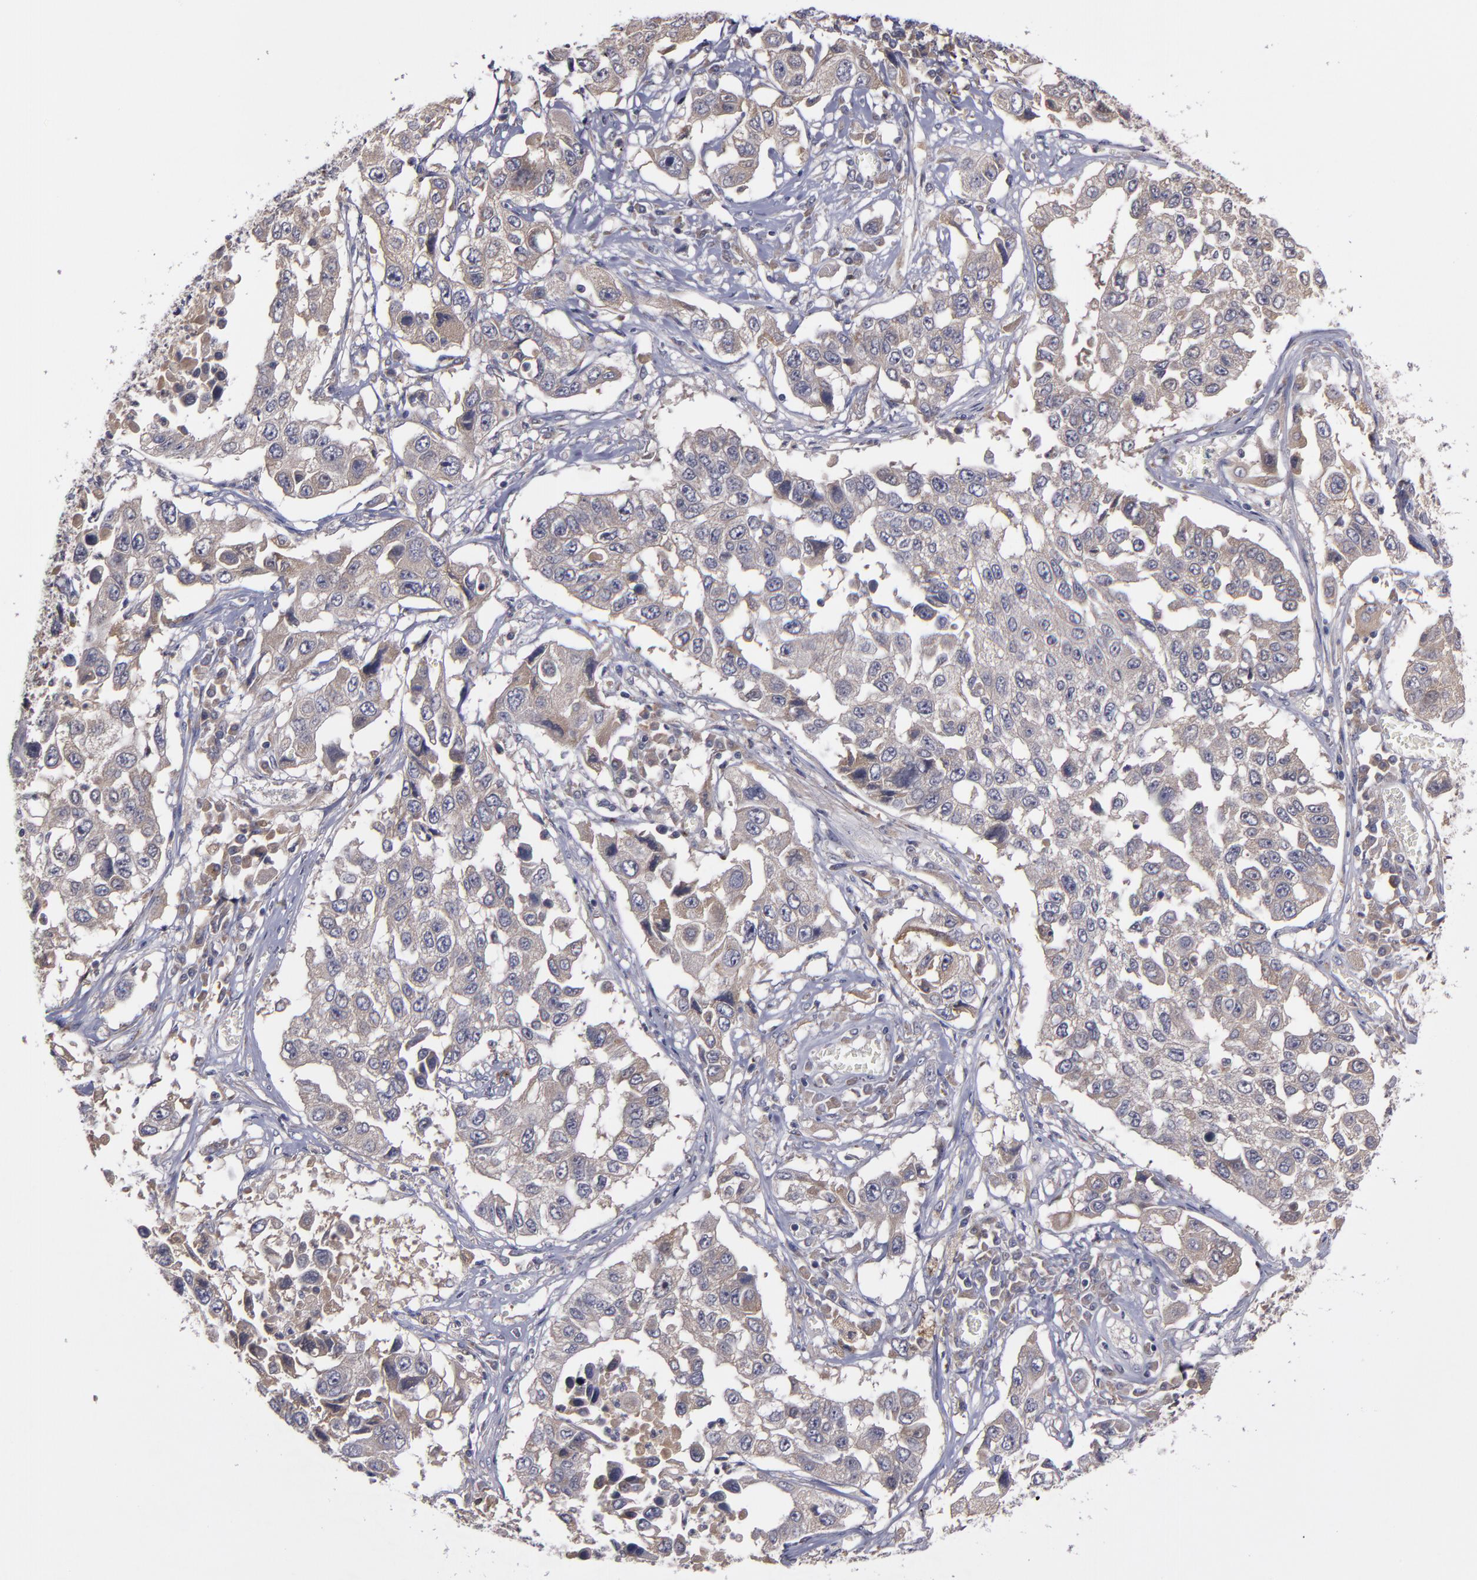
{"staining": {"intensity": "weak", "quantity": ">75%", "location": "cytoplasmic/membranous"}, "tissue": "lung cancer", "cell_type": "Tumor cells", "image_type": "cancer", "snomed": [{"axis": "morphology", "description": "Squamous cell carcinoma, NOS"}, {"axis": "topography", "description": "Lung"}], "caption": "IHC (DAB) staining of squamous cell carcinoma (lung) displays weak cytoplasmic/membranous protein expression in about >75% of tumor cells. The staining was performed using DAB, with brown indicating positive protein expression. Nuclei are stained blue with hematoxylin.", "gene": "MMP11", "patient": {"sex": "male", "age": 71}}